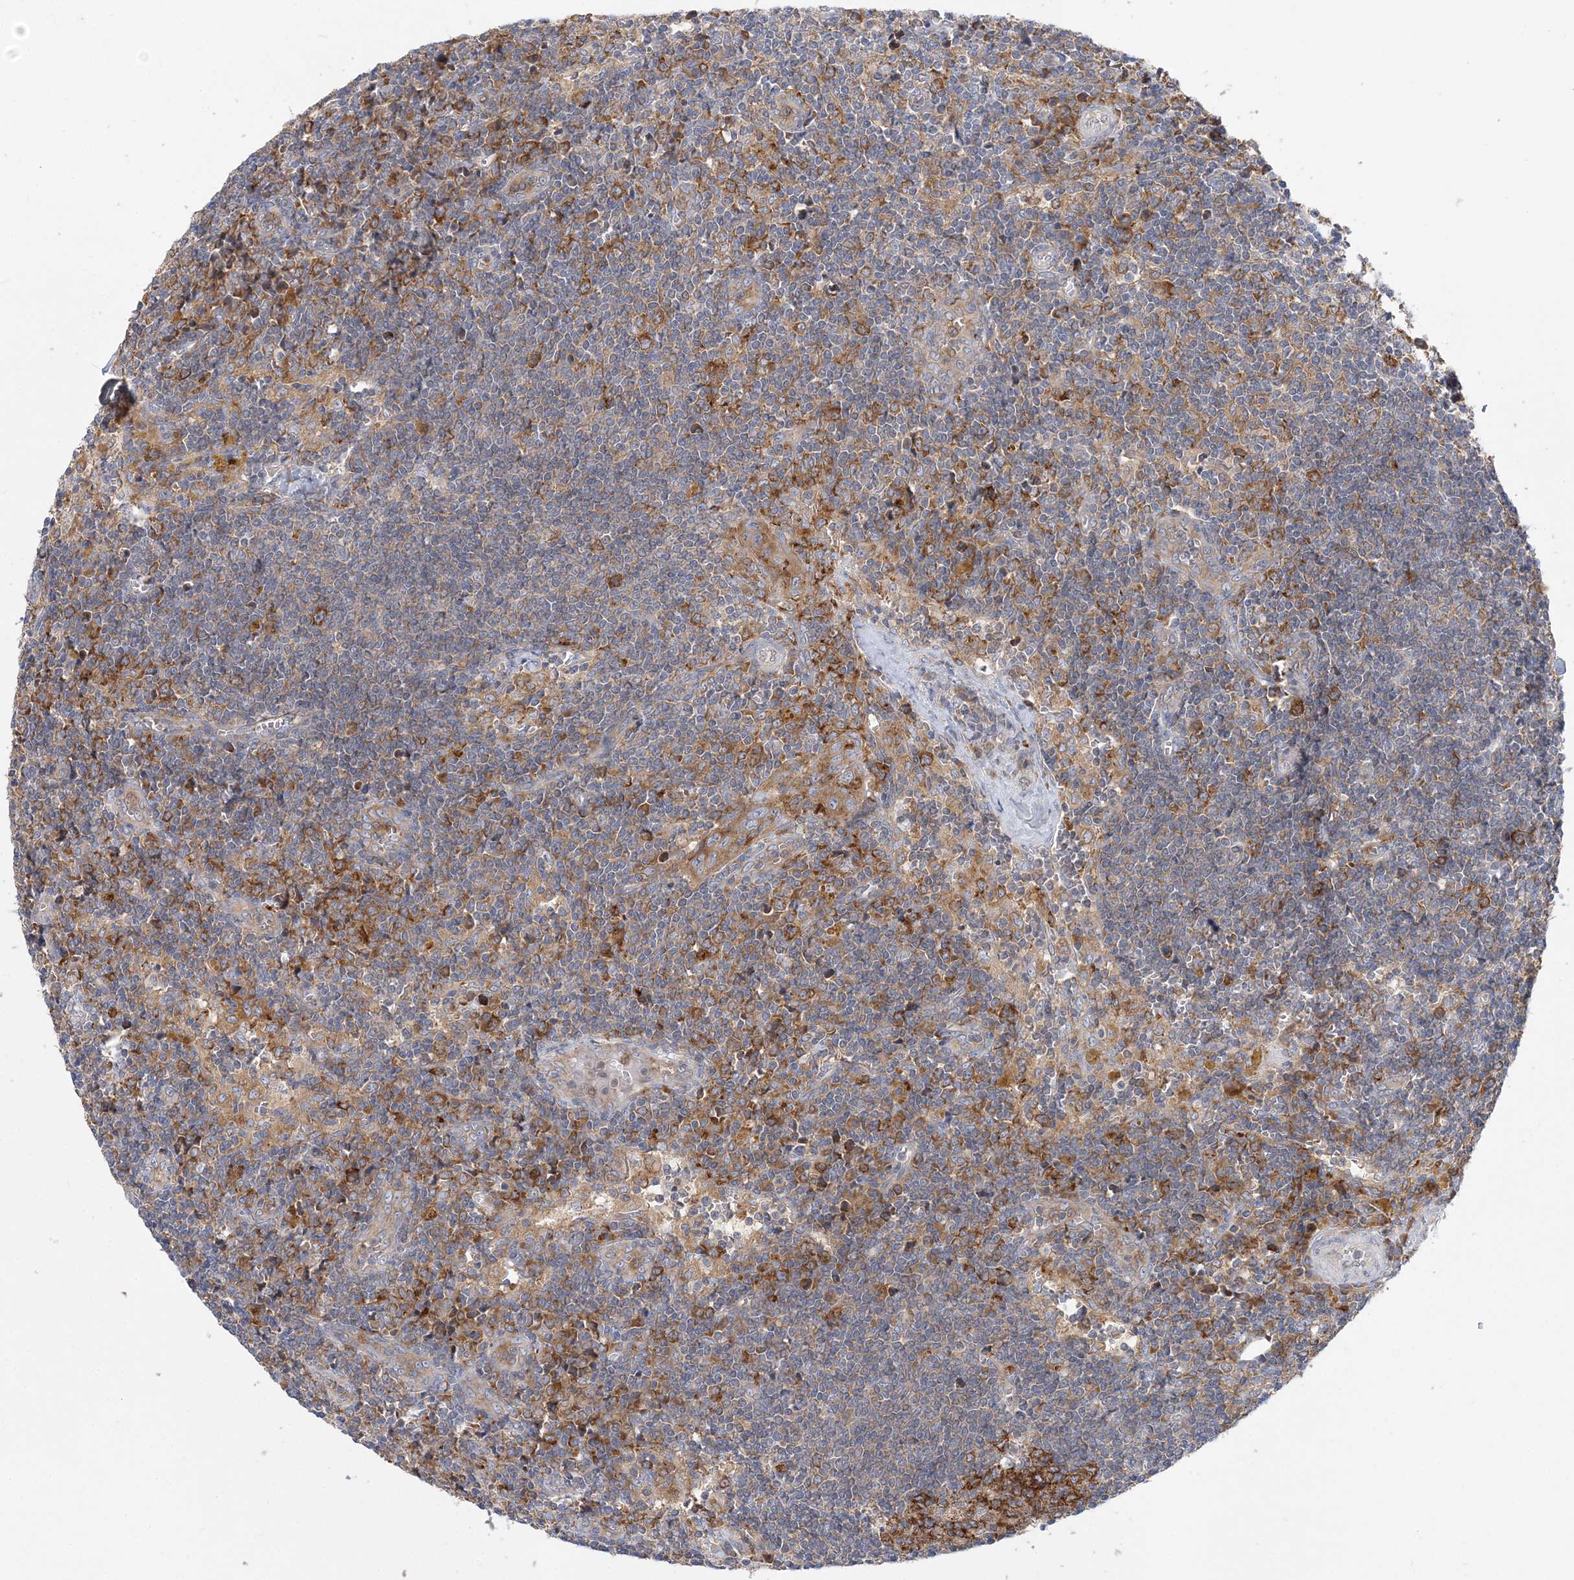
{"staining": {"intensity": "strong", "quantity": ">75%", "location": "cytoplasmic/membranous"}, "tissue": "lymph node", "cell_type": "Germinal center cells", "image_type": "normal", "snomed": [{"axis": "morphology", "description": "Normal tissue, NOS"}, {"axis": "morphology", "description": "Squamous cell carcinoma, metastatic, NOS"}, {"axis": "topography", "description": "Lymph node"}], "caption": "Germinal center cells display high levels of strong cytoplasmic/membranous expression in about >75% of cells in normal human lymph node. The staining was performed using DAB, with brown indicating positive protein expression. Nuclei are stained blue with hematoxylin.", "gene": "LARP4B", "patient": {"sex": "male", "age": 73}}